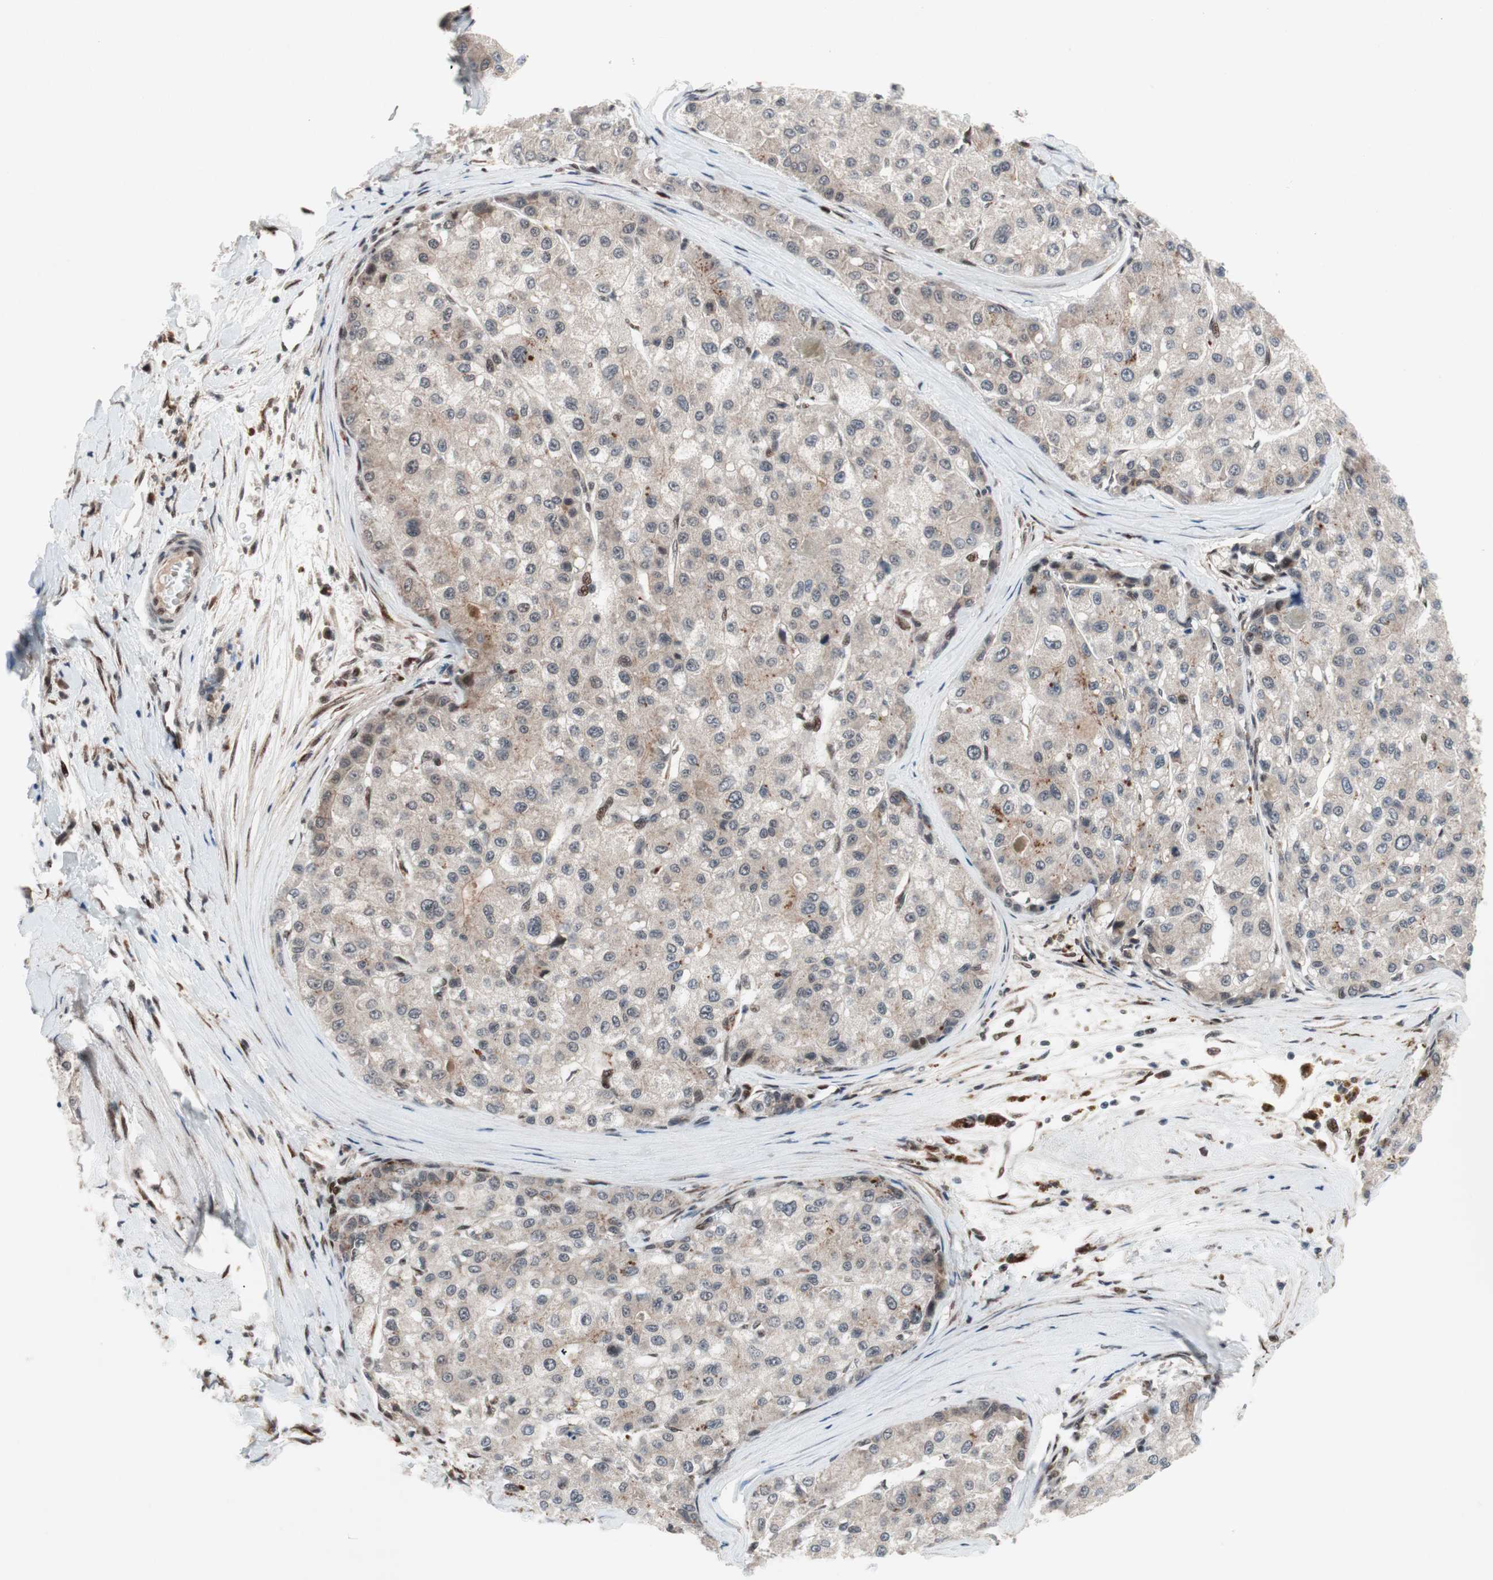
{"staining": {"intensity": "weak", "quantity": "25%-75%", "location": "cytoplasmic/membranous"}, "tissue": "liver cancer", "cell_type": "Tumor cells", "image_type": "cancer", "snomed": [{"axis": "morphology", "description": "Carcinoma, Hepatocellular, NOS"}, {"axis": "topography", "description": "Liver"}], "caption": "Immunohistochemical staining of liver cancer (hepatocellular carcinoma) shows low levels of weak cytoplasmic/membranous positivity in about 25%-75% of tumor cells.", "gene": "TCF12", "patient": {"sex": "male", "age": 80}}